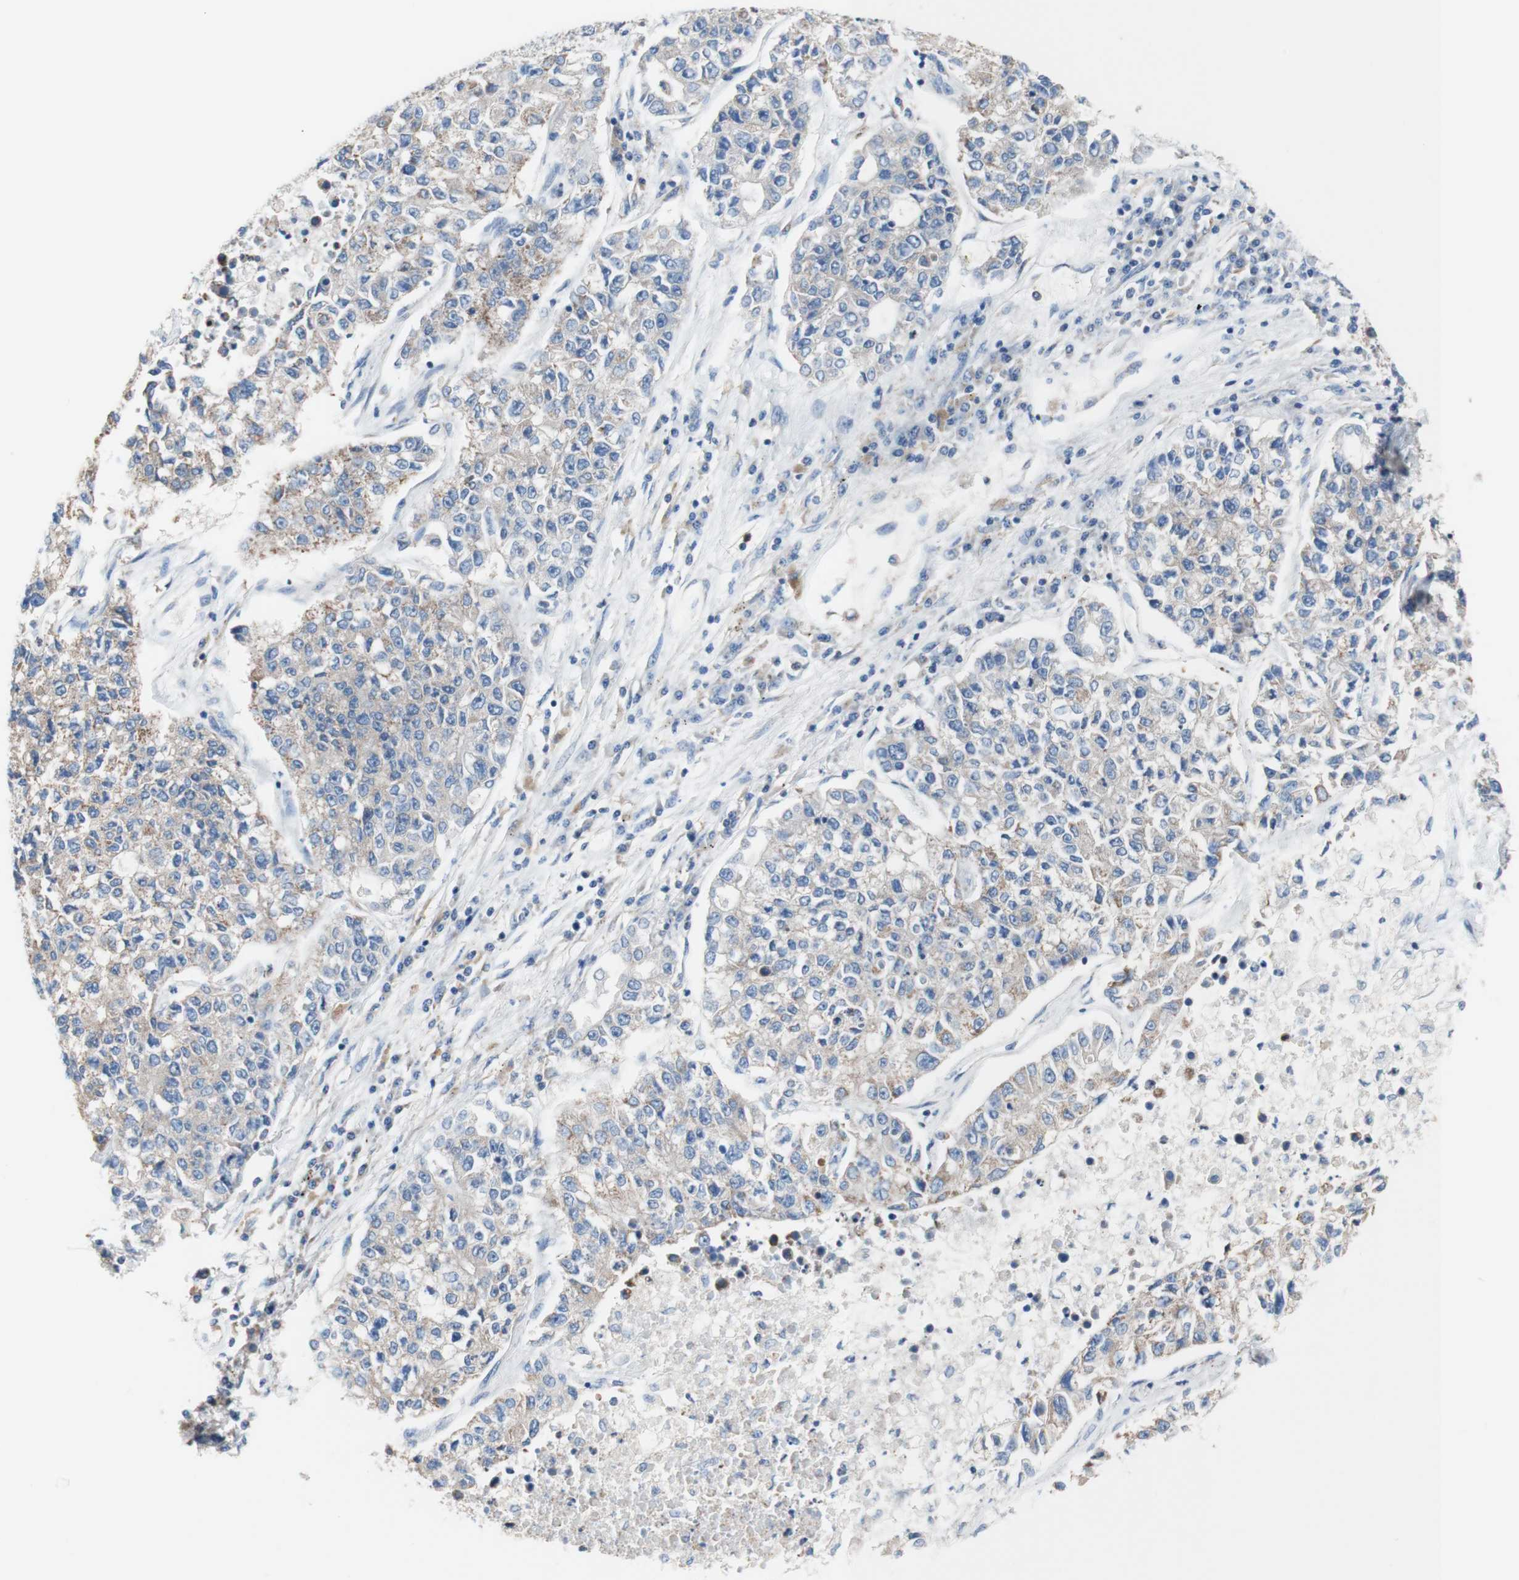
{"staining": {"intensity": "weak", "quantity": ">75%", "location": "cytoplasmic/membranous"}, "tissue": "lung cancer", "cell_type": "Tumor cells", "image_type": "cancer", "snomed": [{"axis": "morphology", "description": "Adenocarcinoma, NOS"}, {"axis": "topography", "description": "Lung"}], "caption": "A brown stain labels weak cytoplasmic/membranous positivity of a protein in lung cancer (adenocarcinoma) tumor cells.", "gene": "FMR1", "patient": {"sex": "male", "age": 49}}